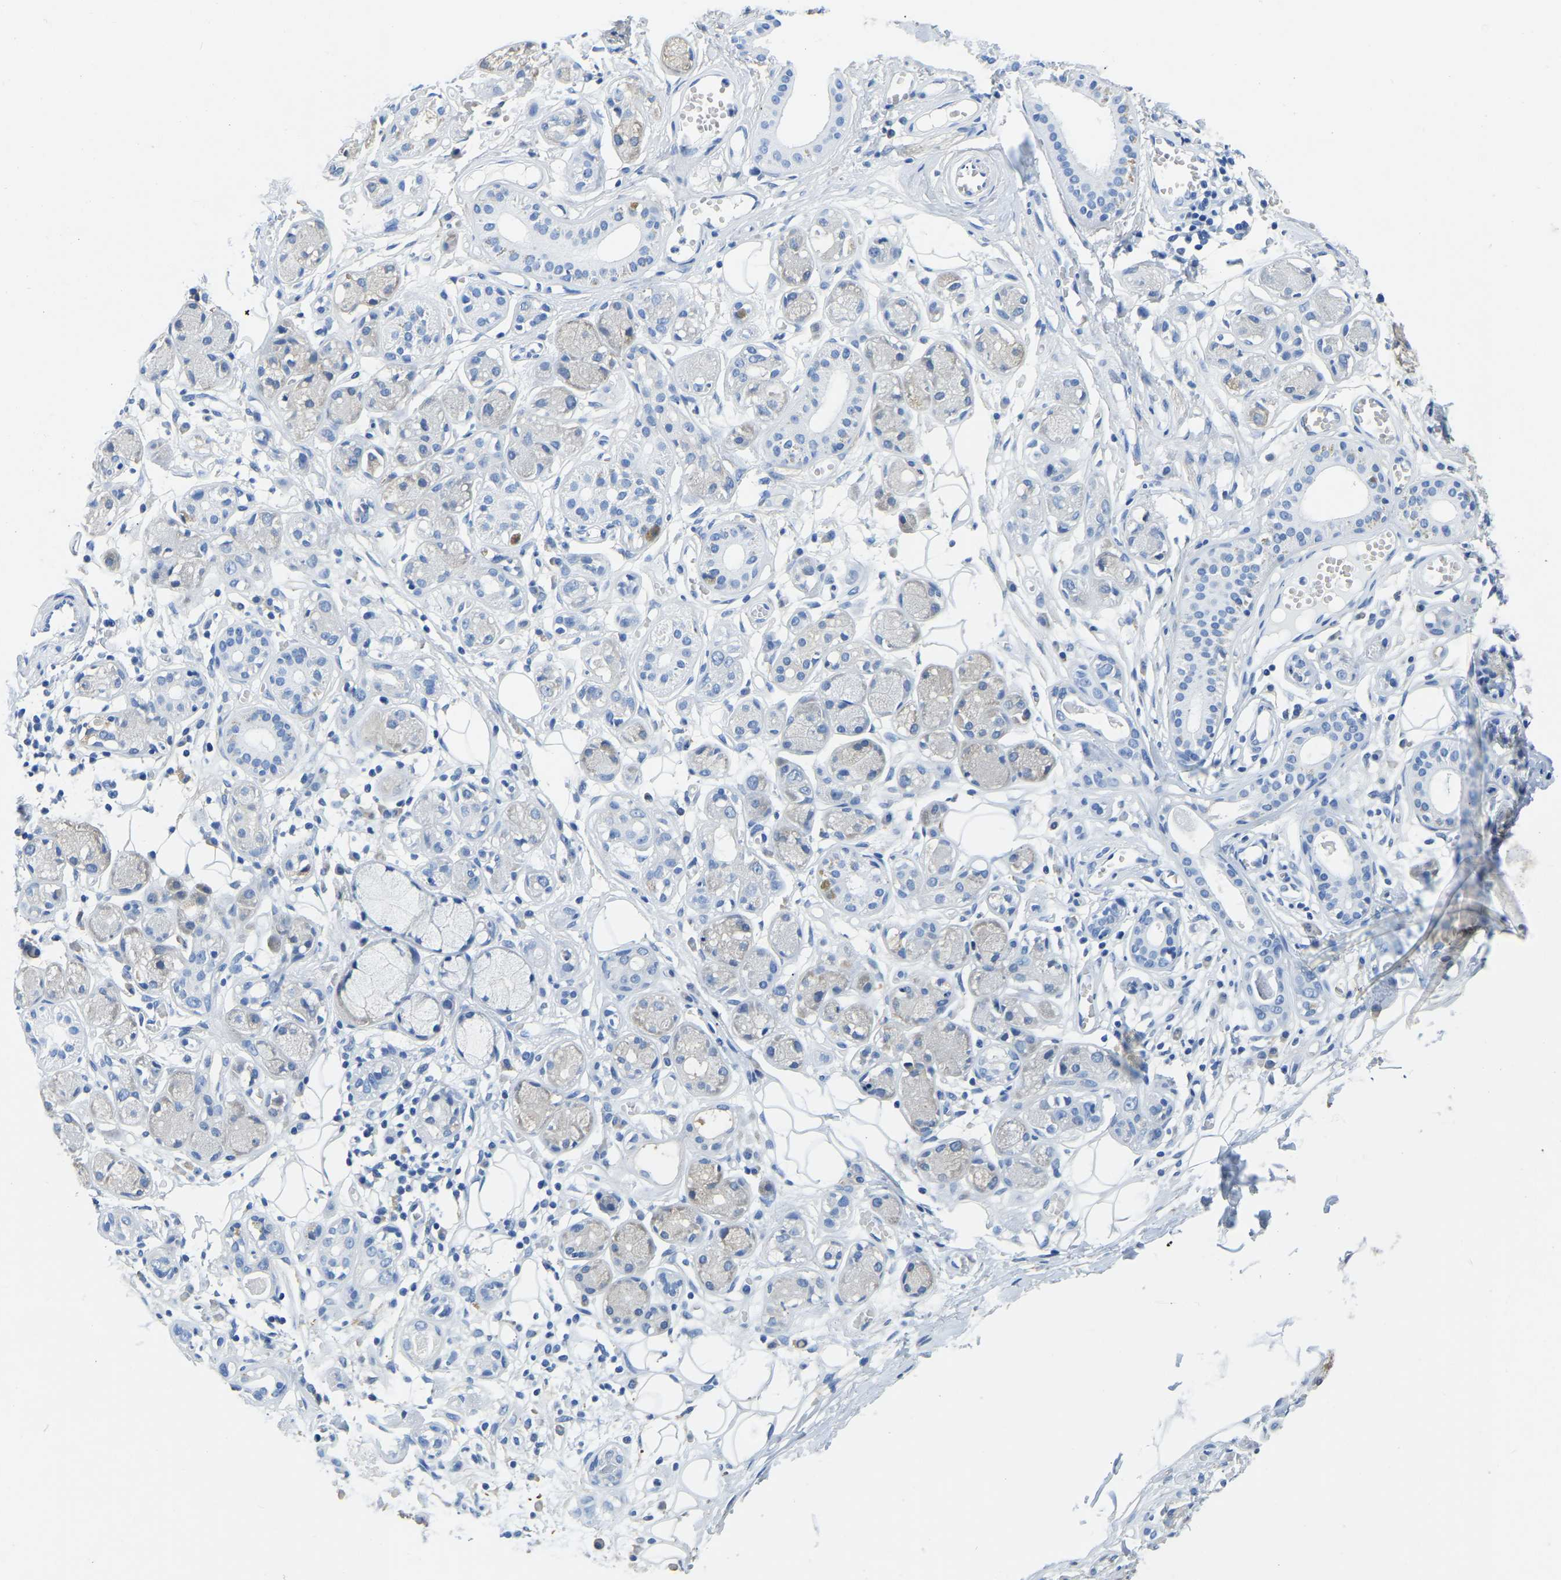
{"staining": {"intensity": "negative", "quantity": "none", "location": "none"}, "tissue": "adipose tissue", "cell_type": "Adipocytes", "image_type": "normal", "snomed": [{"axis": "morphology", "description": "Normal tissue, NOS"}, {"axis": "morphology", "description": "Inflammation, NOS"}, {"axis": "topography", "description": "Salivary gland"}, {"axis": "topography", "description": "Peripheral nerve tissue"}], "caption": "The immunohistochemistry (IHC) micrograph has no significant positivity in adipocytes of adipose tissue. (DAB (3,3'-diaminobenzidine) immunohistochemistry (IHC) with hematoxylin counter stain).", "gene": "ZDHHC13", "patient": {"sex": "female", "age": 75}}